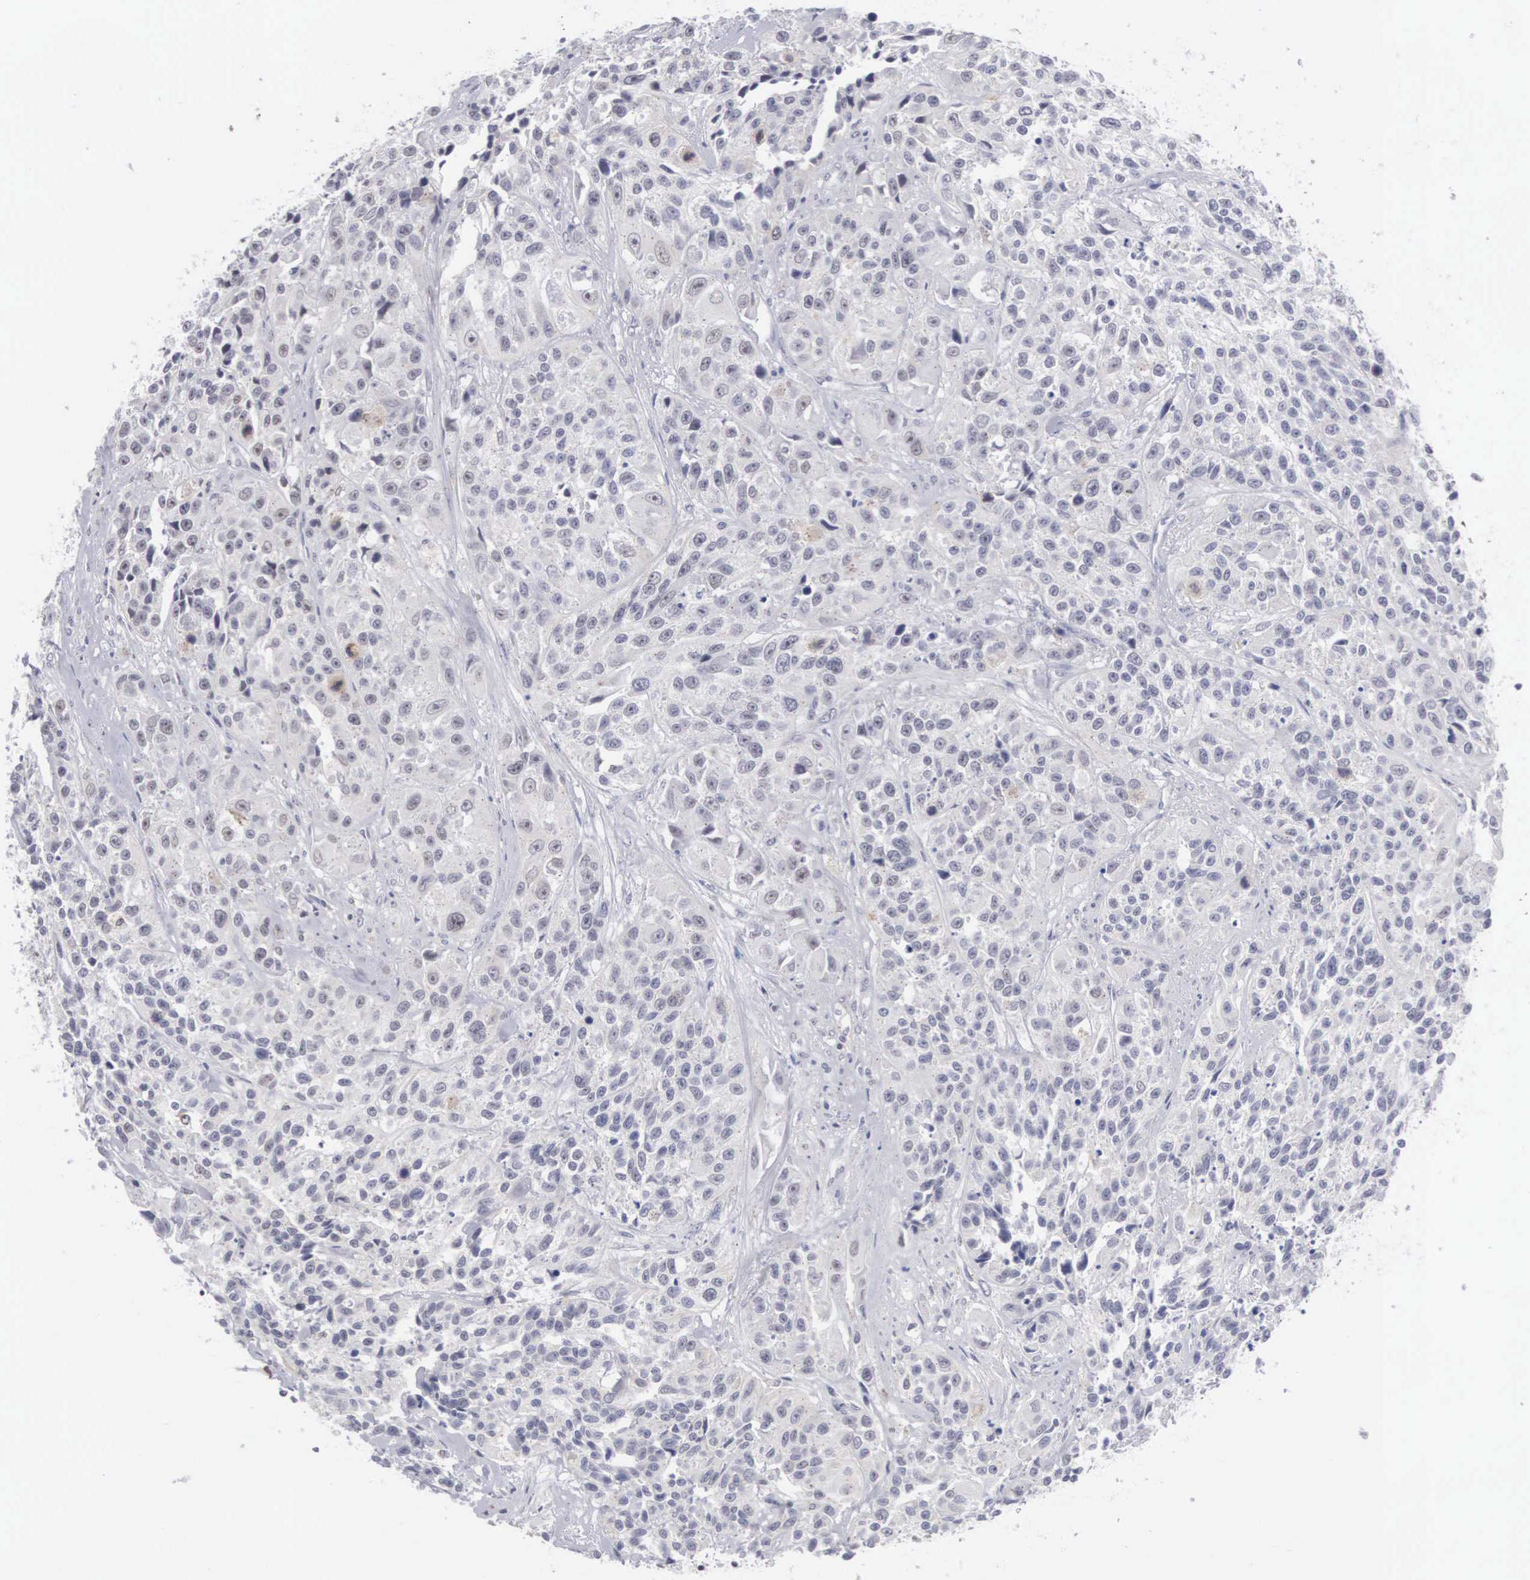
{"staining": {"intensity": "negative", "quantity": "none", "location": "none"}, "tissue": "urothelial cancer", "cell_type": "Tumor cells", "image_type": "cancer", "snomed": [{"axis": "morphology", "description": "Urothelial carcinoma, High grade"}, {"axis": "topography", "description": "Urinary bladder"}], "caption": "IHC photomicrograph of neoplastic tissue: urothelial cancer stained with DAB exhibits no significant protein expression in tumor cells. (Stains: DAB (3,3'-diaminobenzidine) IHC with hematoxylin counter stain, Microscopy: brightfield microscopy at high magnification).", "gene": "MNAT1", "patient": {"sex": "female", "age": 81}}